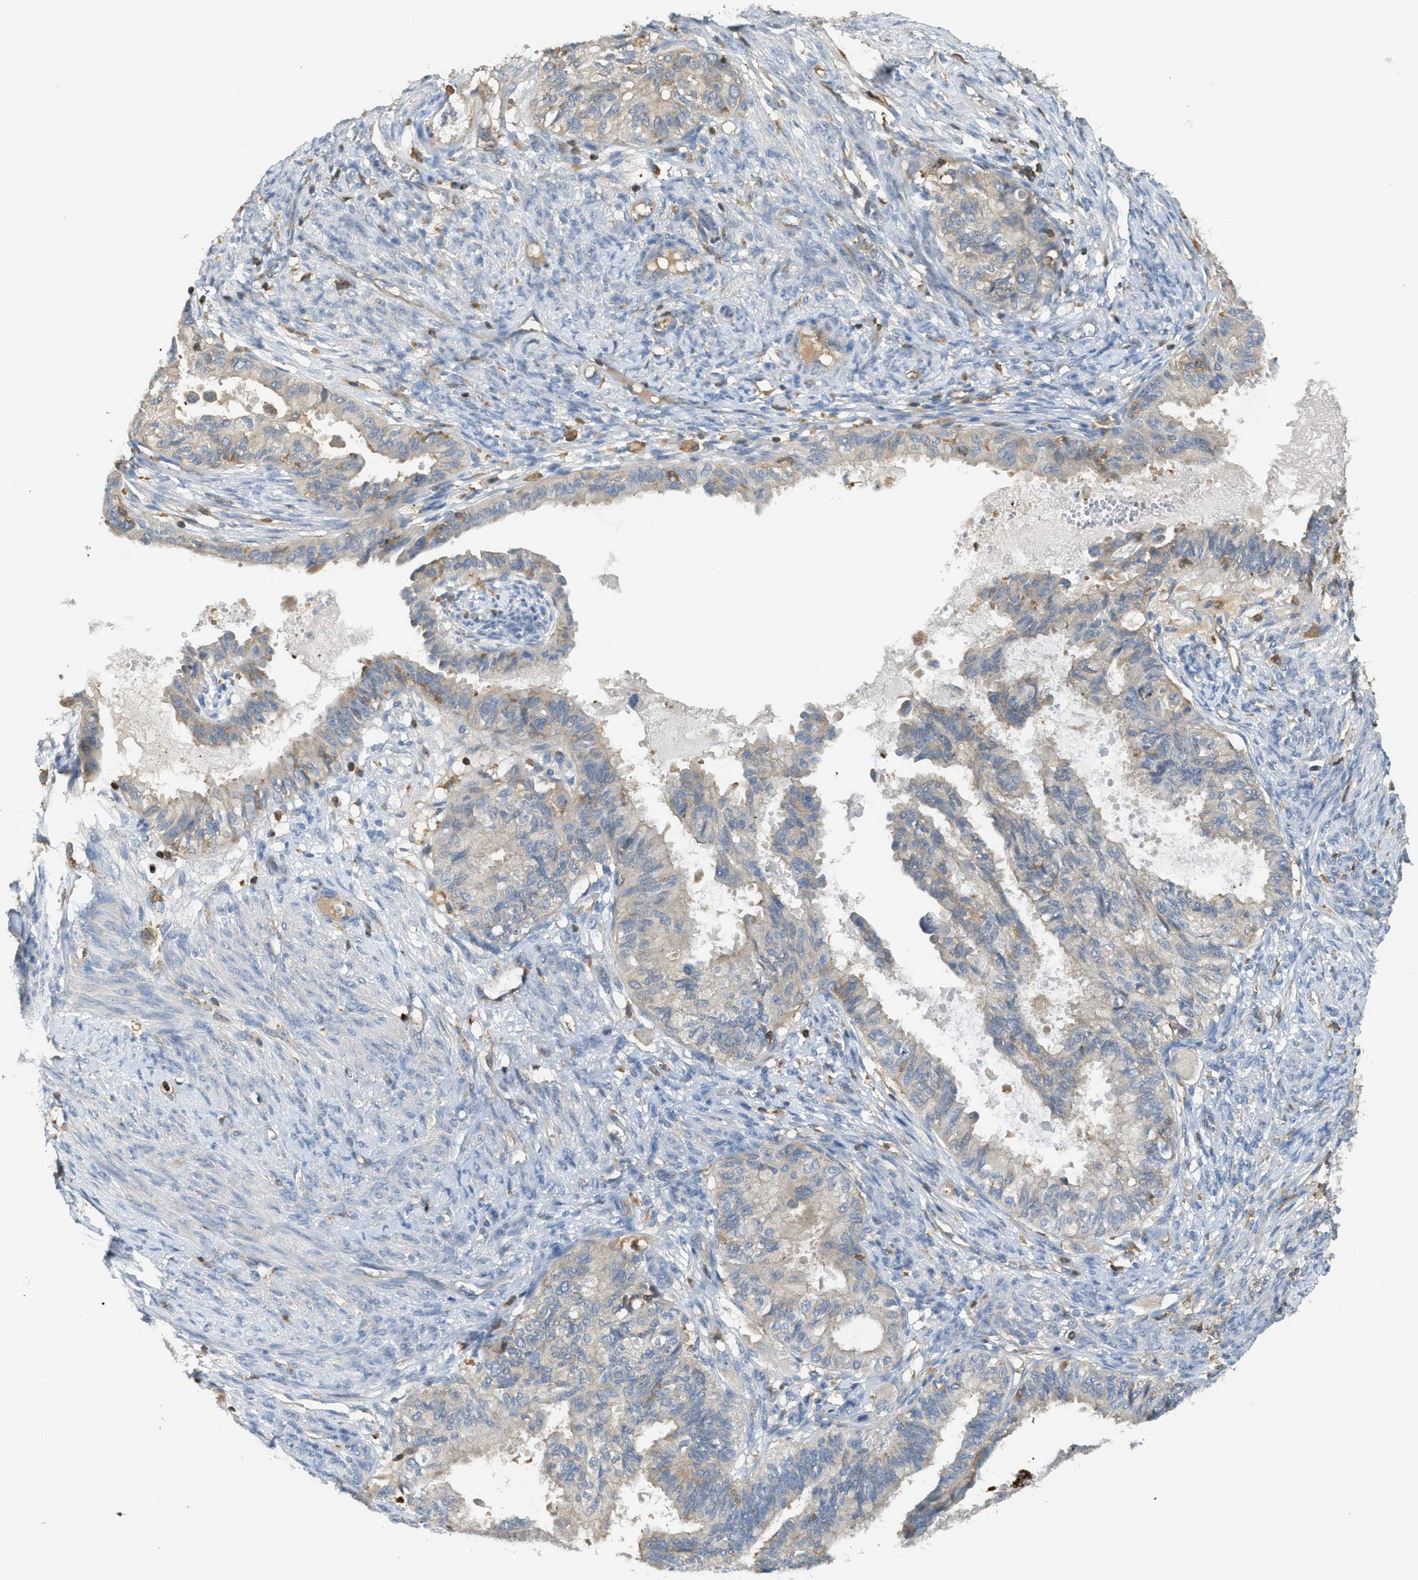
{"staining": {"intensity": "weak", "quantity": "<25%", "location": "cytoplasmic/membranous"}, "tissue": "cervical cancer", "cell_type": "Tumor cells", "image_type": "cancer", "snomed": [{"axis": "morphology", "description": "Normal tissue, NOS"}, {"axis": "morphology", "description": "Adenocarcinoma, NOS"}, {"axis": "topography", "description": "Cervix"}, {"axis": "topography", "description": "Endometrium"}], "caption": "DAB (3,3'-diaminobenzidine) immunohistochemical staining of human cervical cancer shows no significant expression in tumor cells.", "gene": "GRIK2", "patient": {"sex": "female", "age": 86}}